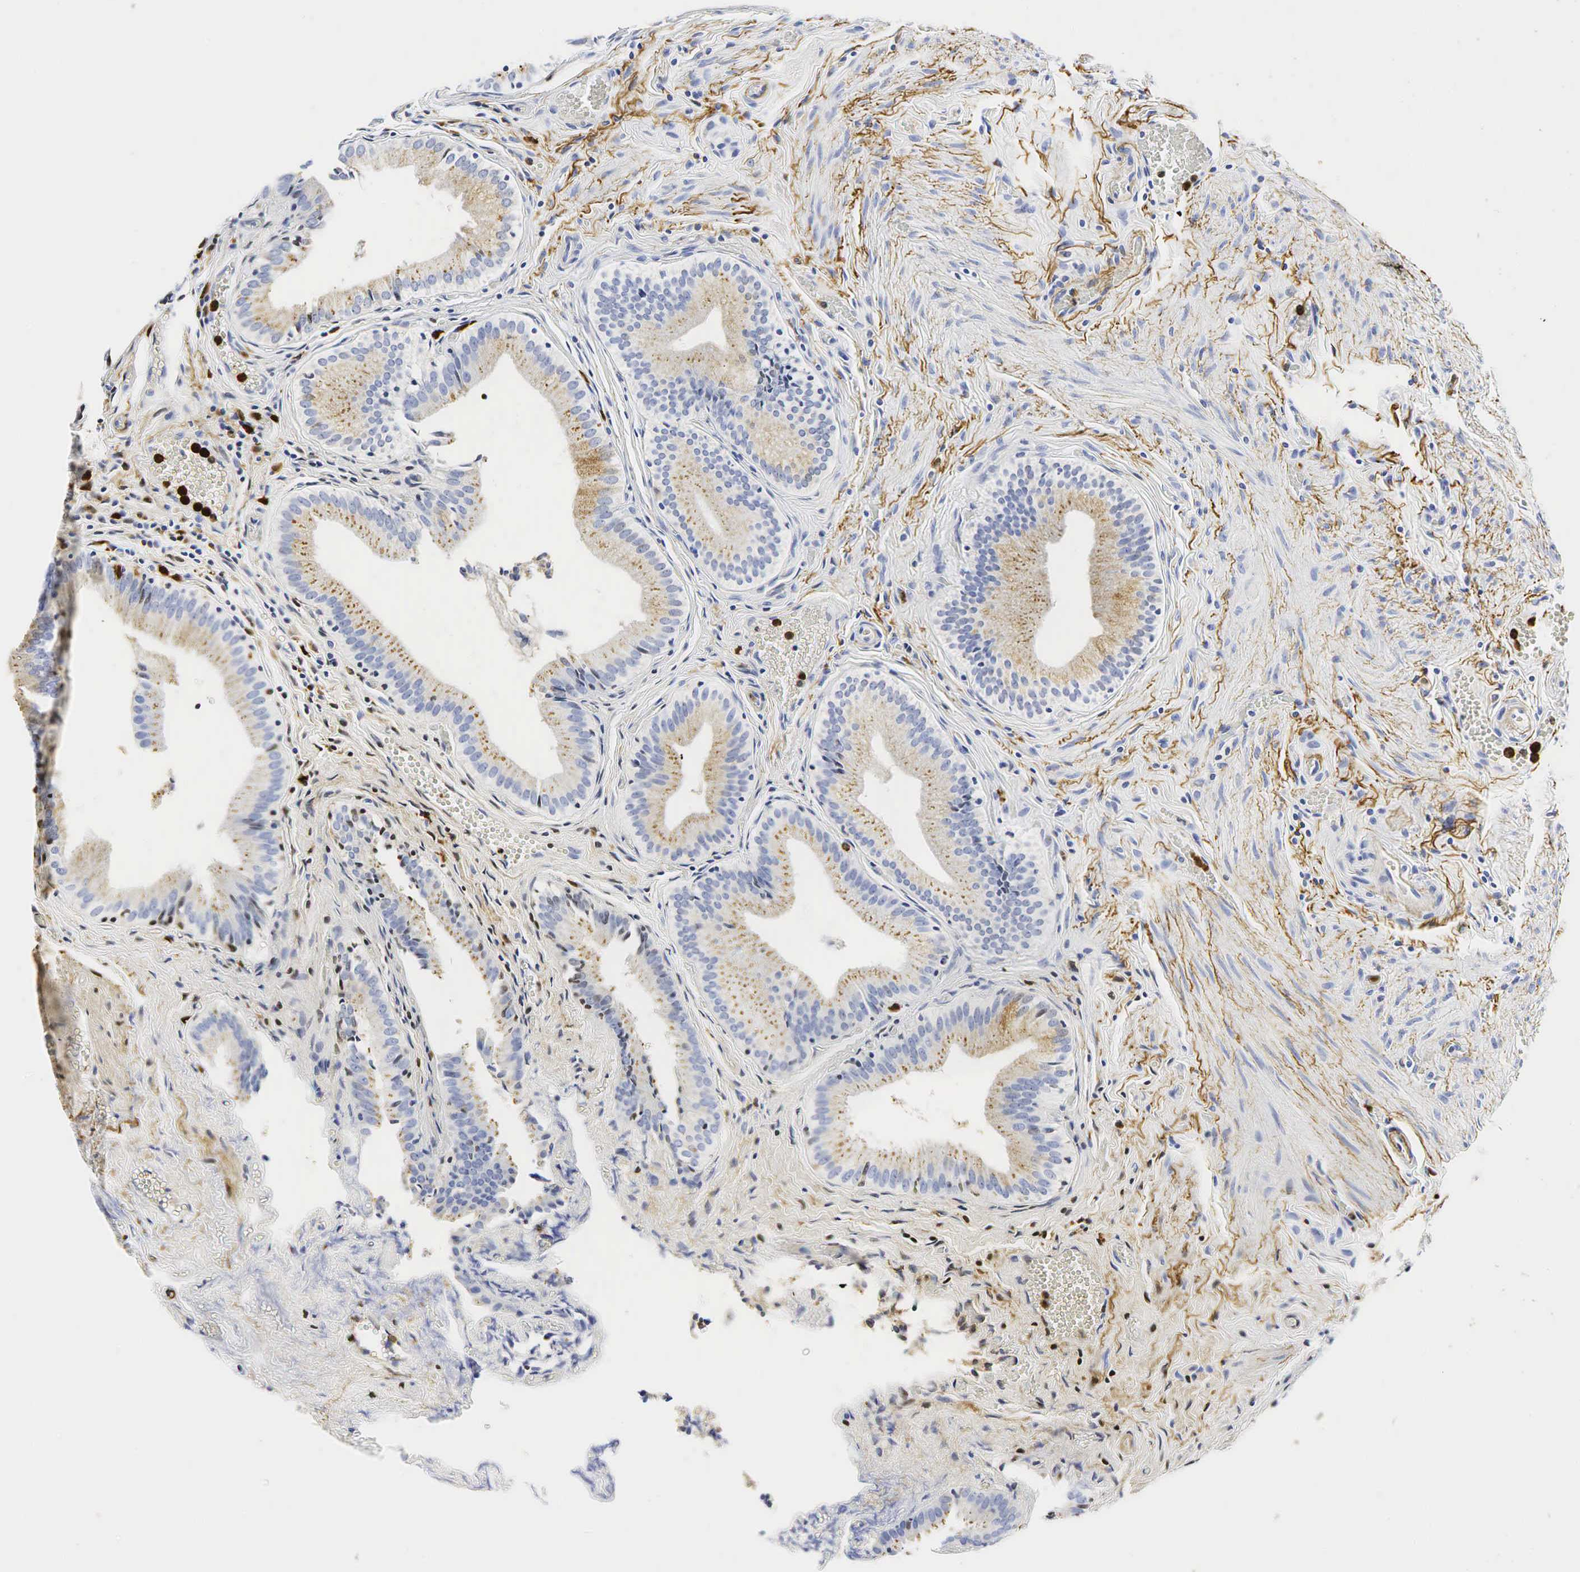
{"staining": {"intensity": "weak", "quantity": ">75%", "location": "cytoplasmic/membranous"}, "tissue": "gallbladder", "cell_type": "Glandular cells", "image_type": "normal", "snomed": [{"axis": "morphology", "description": "Normal tissue, NOS"}, {"axis": "topography", "description": "Gallbladder"}], "caption": "Unremarkable gallbladder exhibits weak cytoplasmic/membranous positivity in approximately >75% of glandular cells.", "gene": "LYZ", "patient": {"sex": "female", "age": 44}}